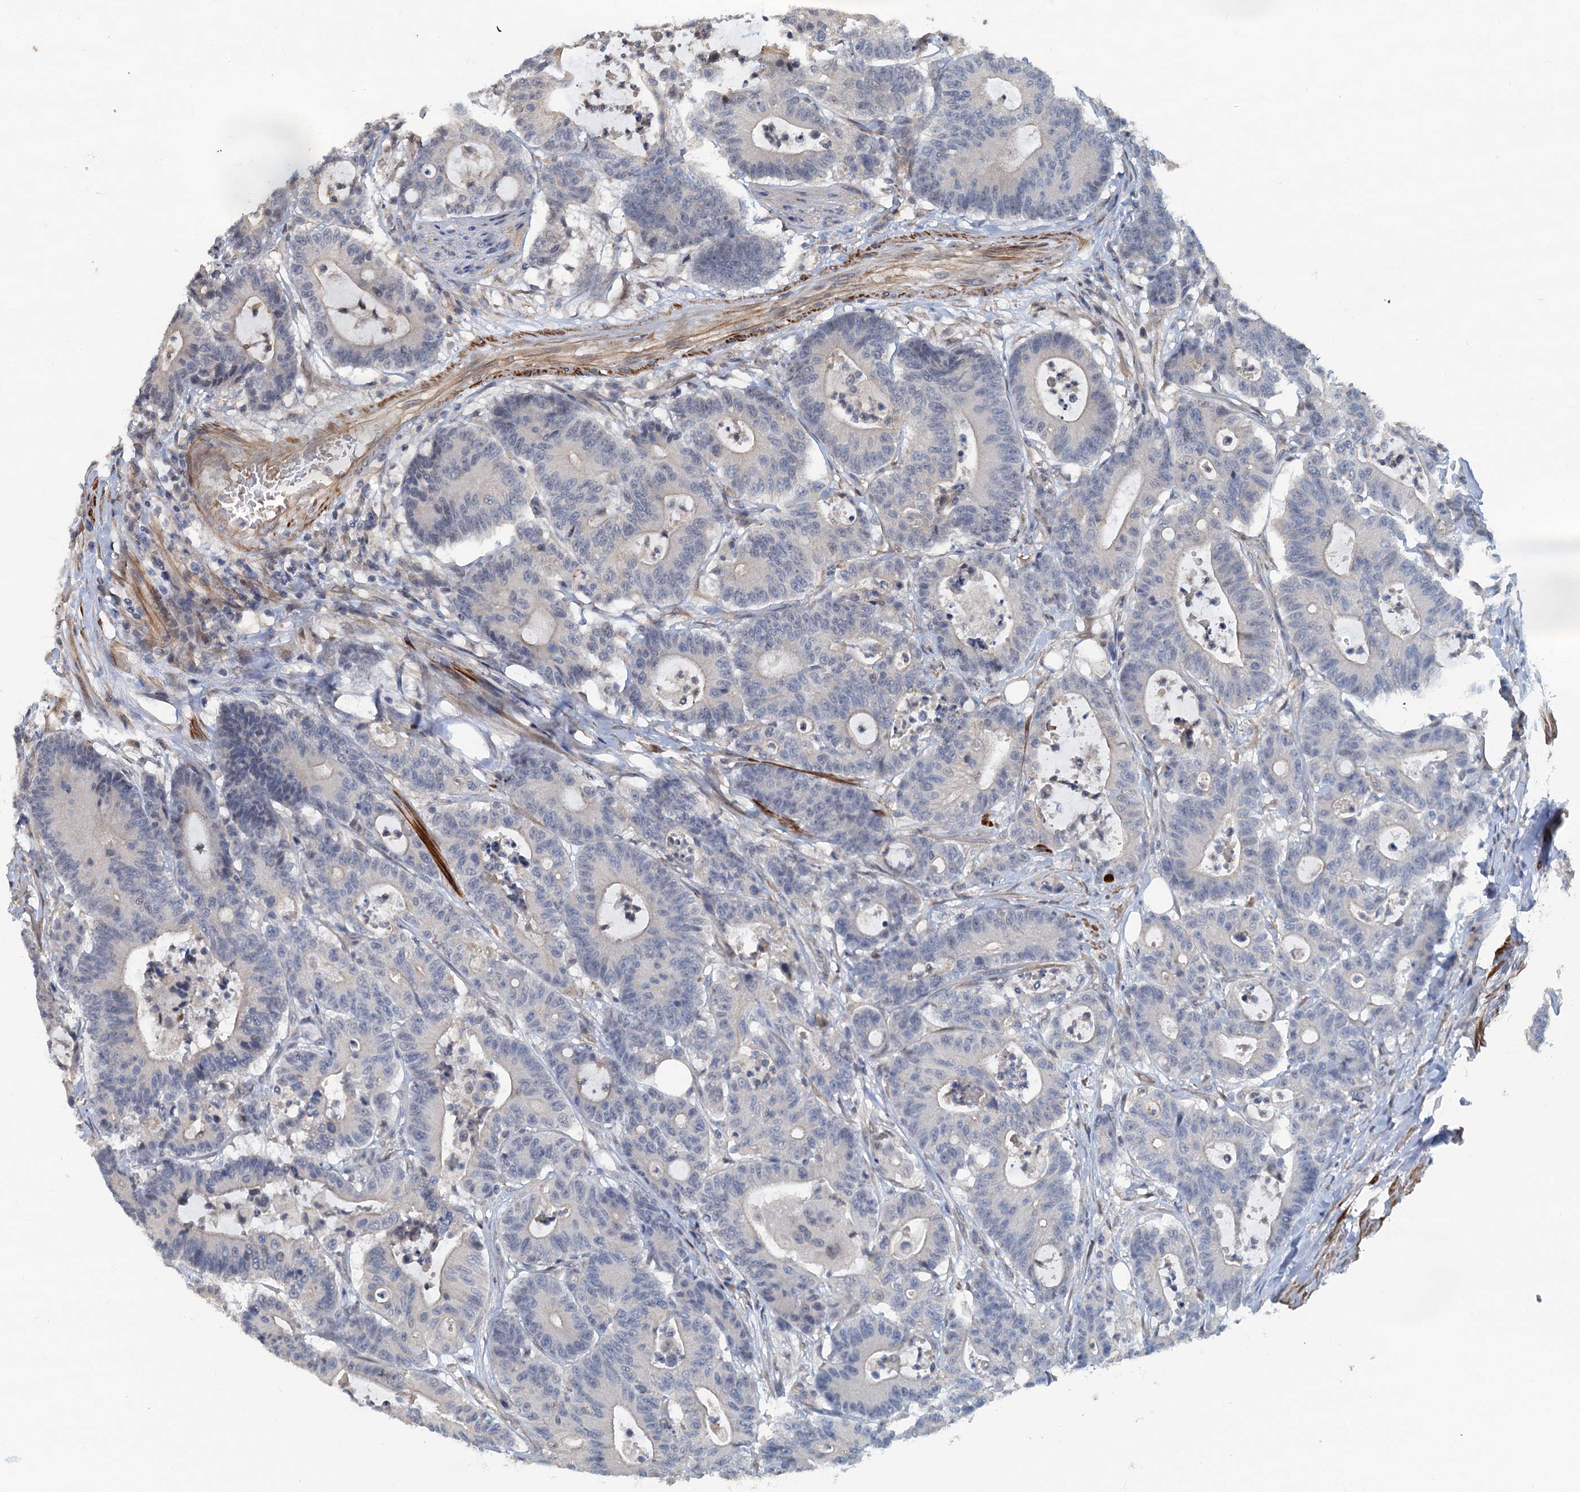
{"staining": {"intensity": "negative", "quantity": "none", "location": "none"}, "tissue": "colorectal cancer", "cell_type": "Tumor cells", "image_type": "cancer", "snomed": [{"axis": "morphology", "description": "Adenocarcinoma, NOS"}, {"axis": "topography", "description": "Colon"}], "caption": "This is an IHC photomicrograph of colorectal cancer (adenocarcinoma). There is no expression in tumor cells.", "gene": "MYO16", "patient": {"sex": "female", "age": 84}}